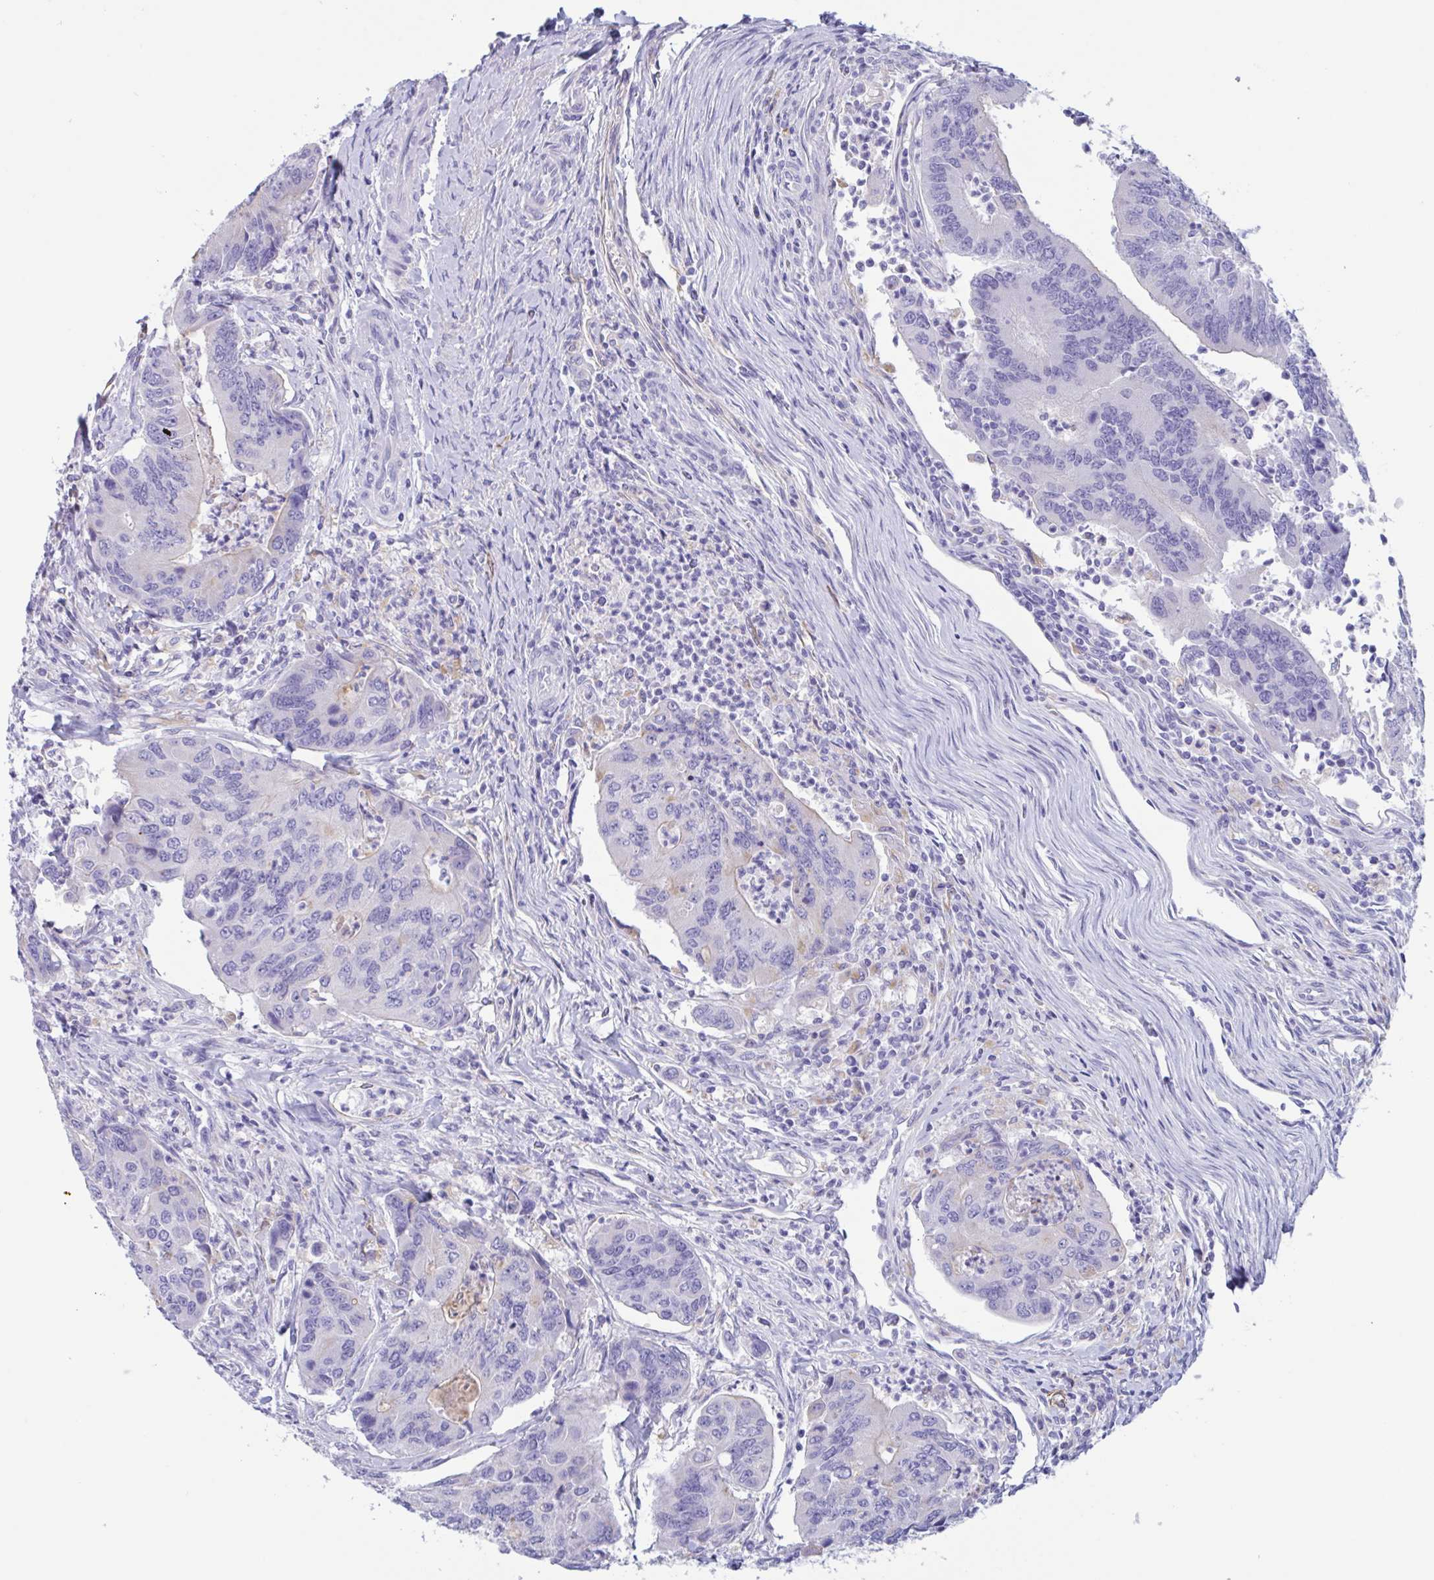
{"staining": {"intensity": "negative", "quantity": "none", "location": "none"}, "tissue": "colorectal cancer", "cell_type": "Tumor cells", "image_type": "cancer", "snomed": [{"axis": "morphology", "description": "Adenocarcinoma, NOS"}, {"axis": "topography", "description": "Colon"}], "caption": "Immunohistochemistry (IHC) image of colorectal cancer stained for a protein (brown), which reveals no staining in tumor cells.", "gene": "RPL22L1", "patient": {"sex": "female", "age": 67}}